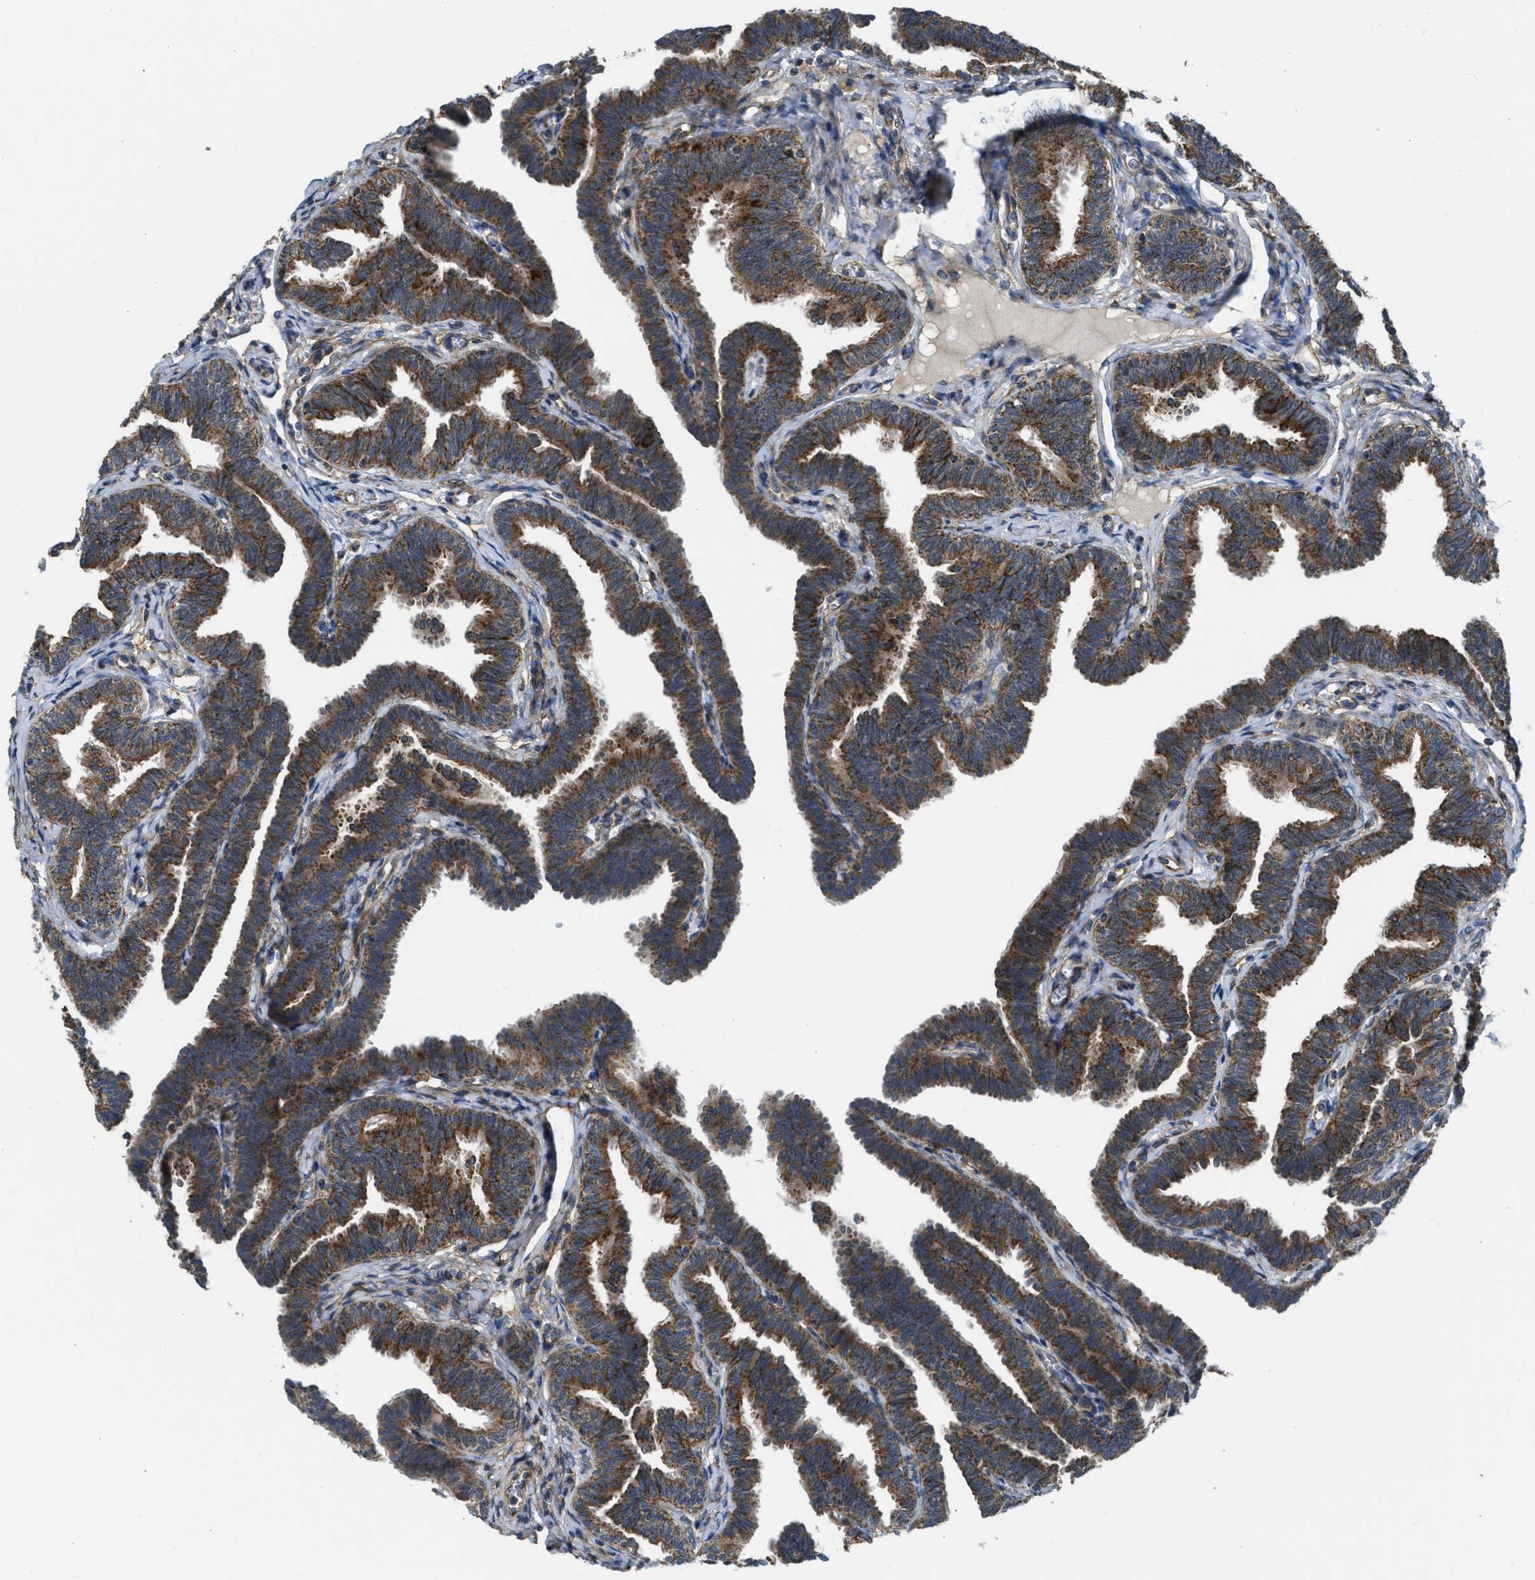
{"staining": {"intensity": "moderate", "quantity": ">75%", "location": "cytoplasmic/membranous"}, "tissue": "fallopian tube", "cell_type": "Glandular cells", "image_type": "normal", "snomed": [{"axis": "morphology", "description": "Normal tissue, NOS"}, {"axis": "topography", "description": "Fallopian tube"}, {"axis": "topography", "description": "Ovary"}], "caption": "A brown stain shows moderate cytoplasmic/membranous expression of a protein in glandular cells of normal fallopian tube. (Stains: DAB (3,3'-diaminobenzidine) in brown, nuclei in blue, Microscopy: brightfield microscopy at high magnification).", "gene": "SLC10A3", "patient": {"sex": "female", "age": 23}}